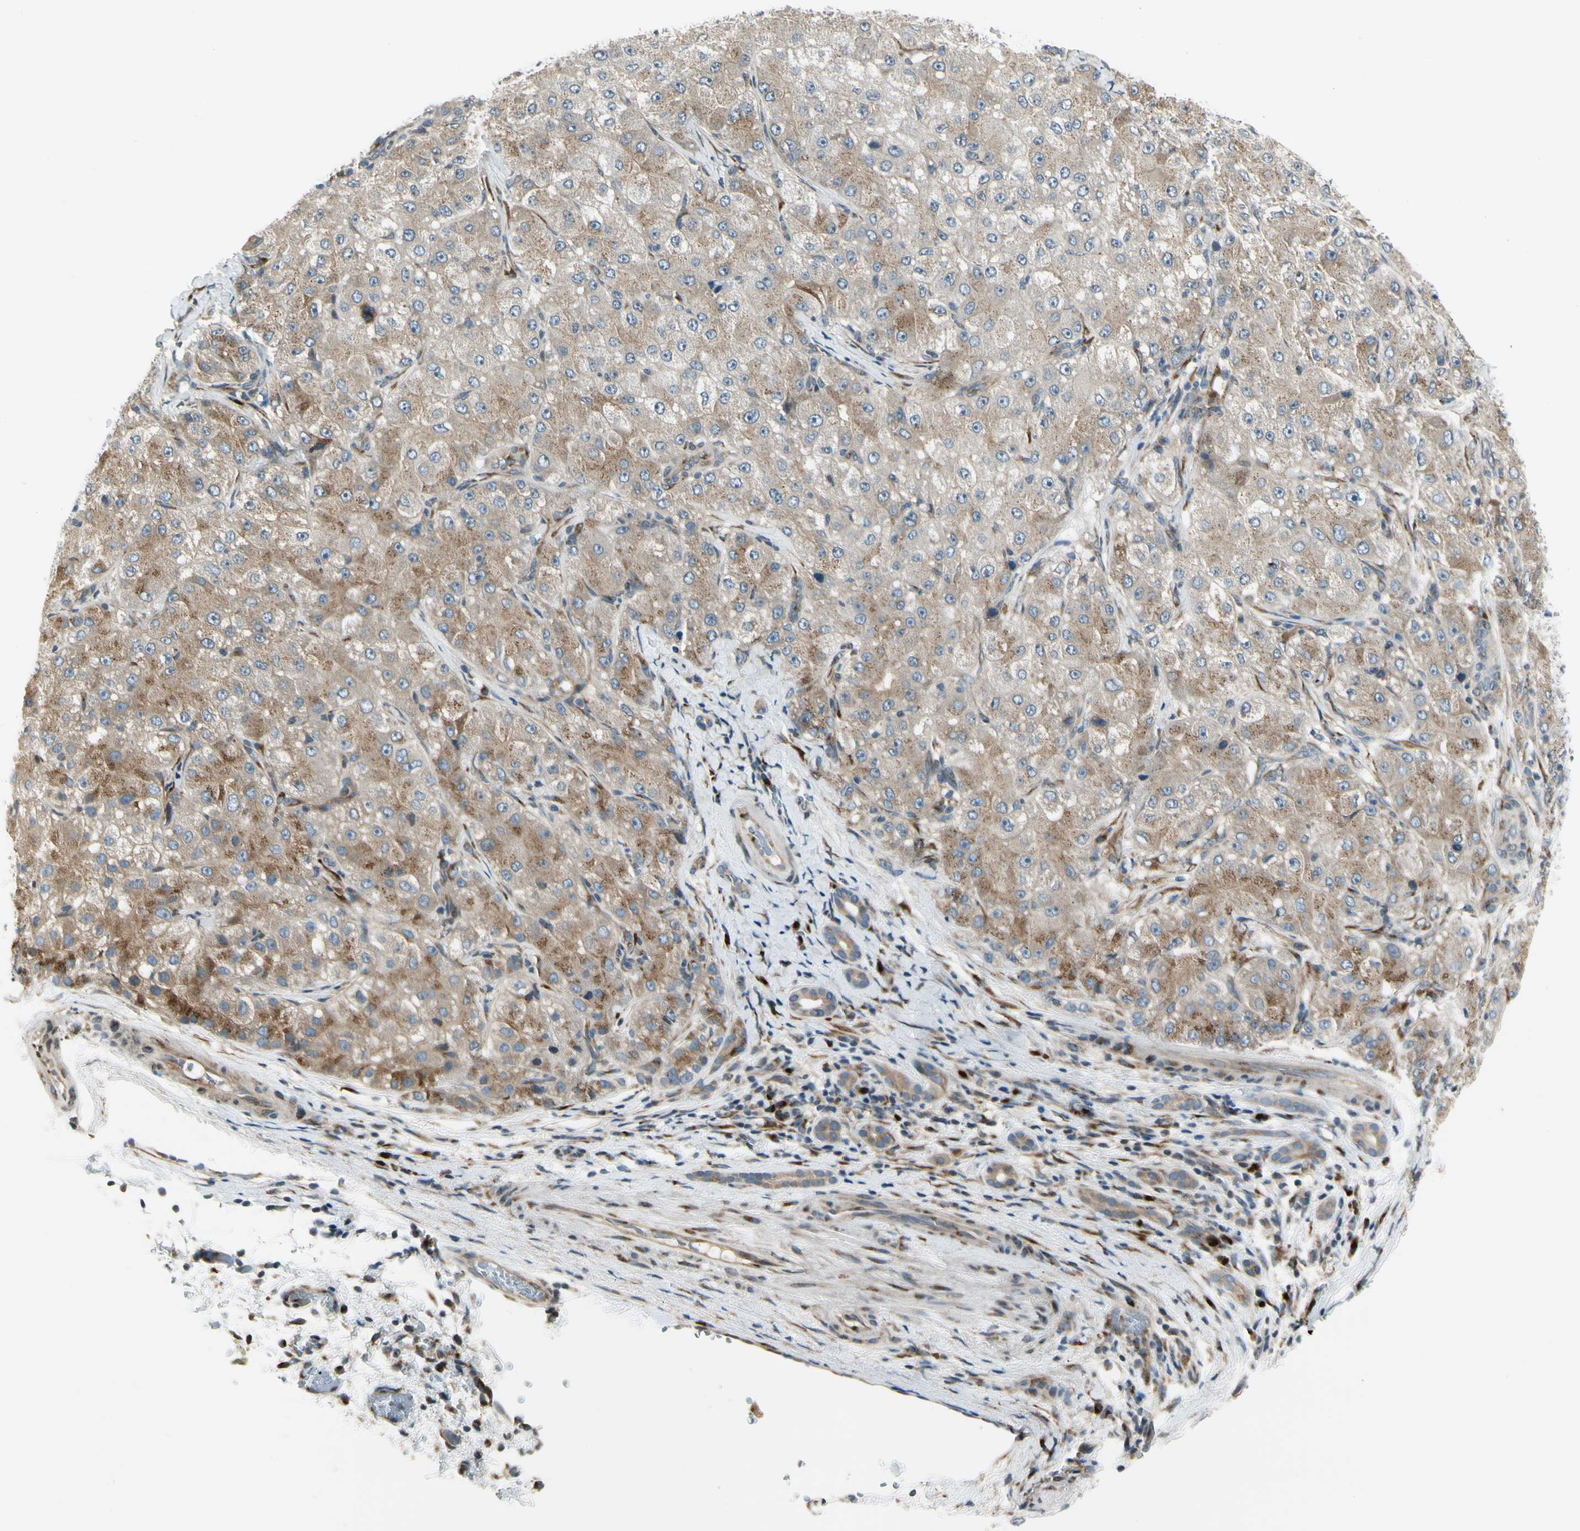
{"staining": {"intensity": "moderate", "quantity": ">75%", "location": "cytoplasmic/membranous"}, "tissue": "liver cancer", "cell_type": "Tumor cells", "image_type": "cancer", "snomed": [{"axis": "morphology", "description": "Carcinoma, Hepatocellular, NOS"}, {"axis": "topography", "description": "Liver"}], "caption": "Liver cancer stained with DAB immunohistochemistry reveals medium levels of moderate cytoplasmic/membranous expression in about >75% of tumor cells.", "gene": "MANSC1", "patient": {"sex": "male", "age": 80}}